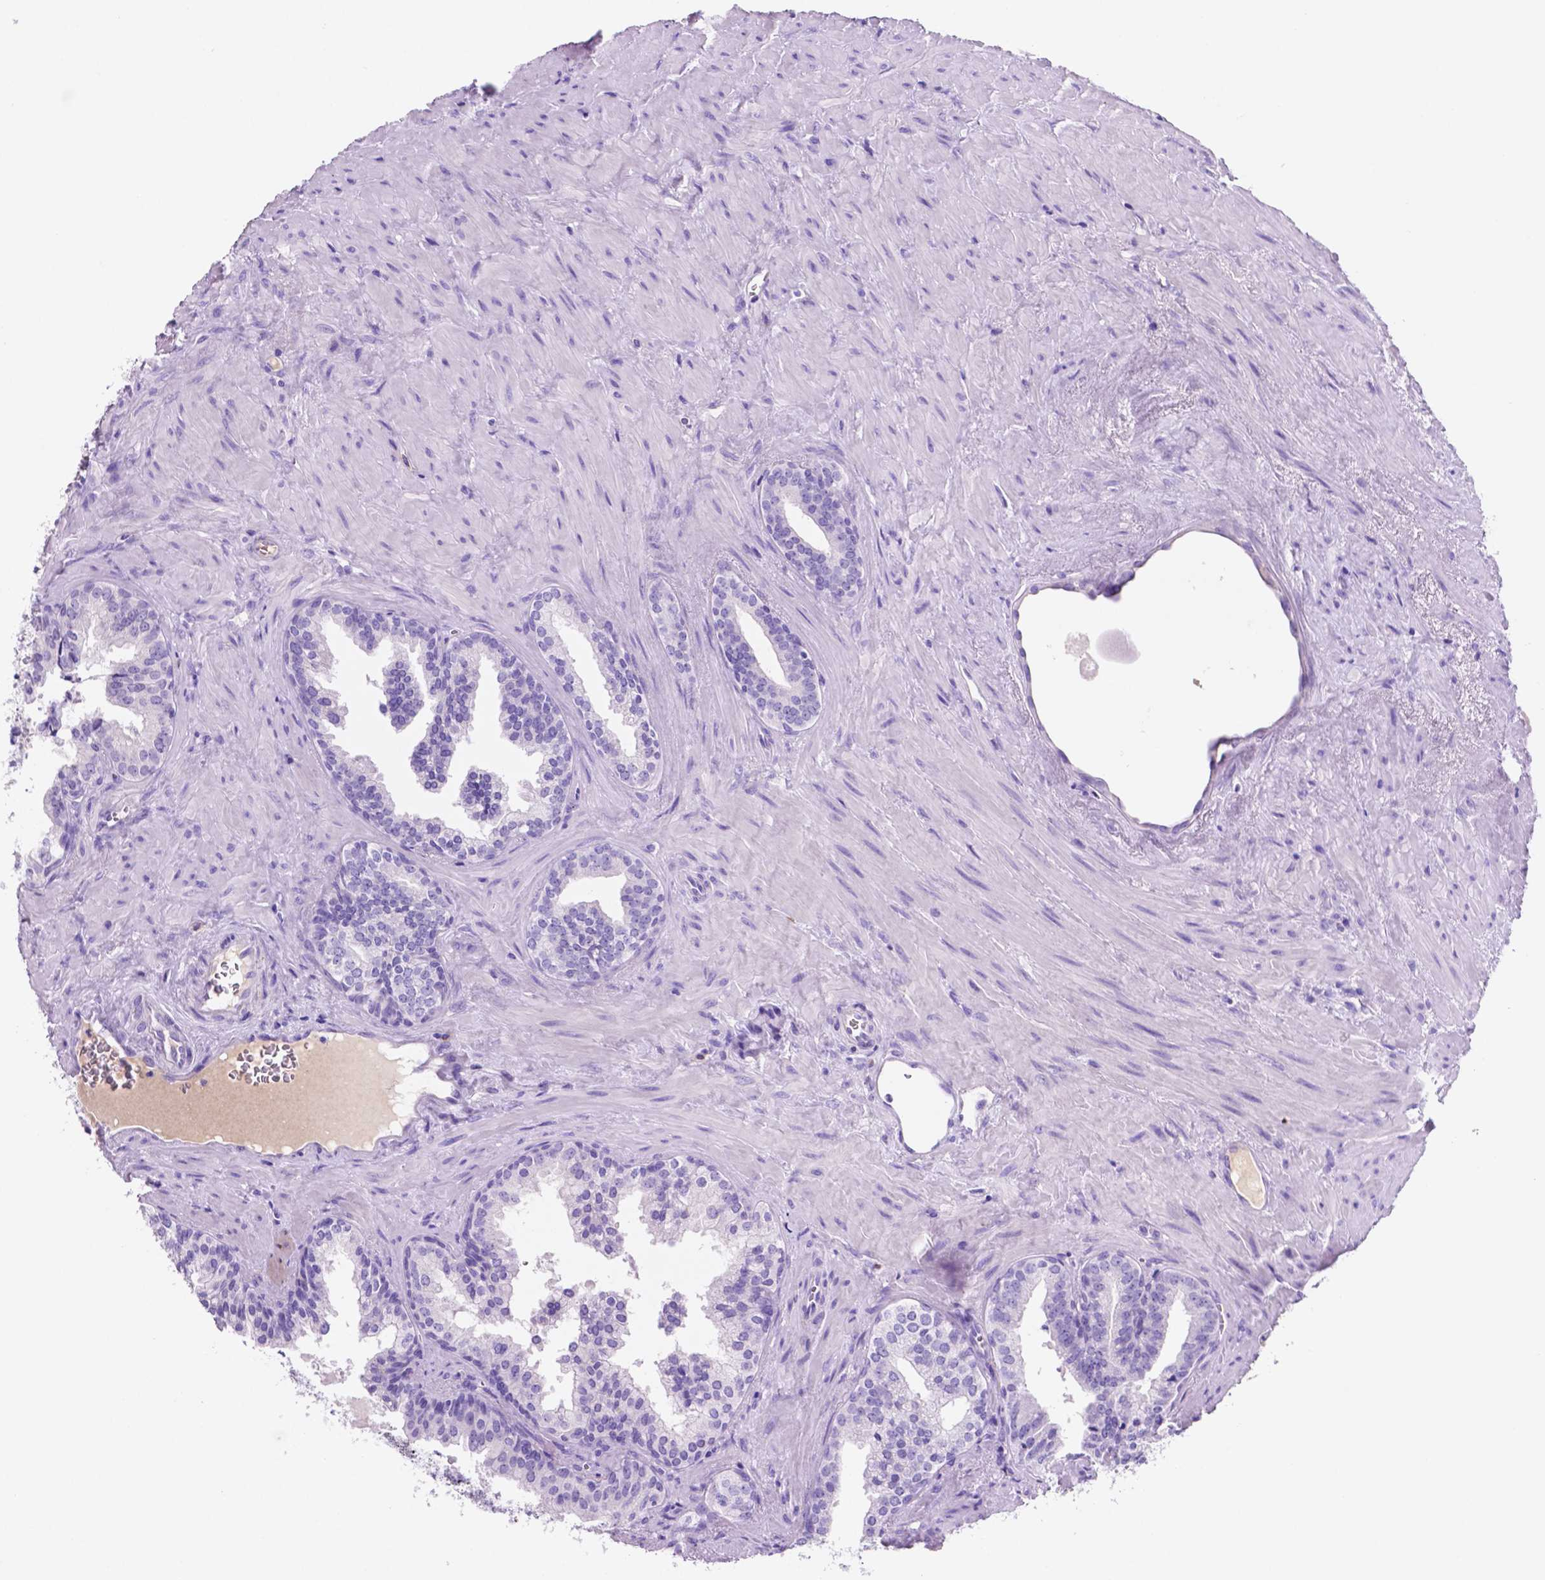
{"staining": {"intensity": "negative", "quantity": "none", "location": "none"}, "tissue": "prostate cancer", "cell_type": "Tumor cells", "image_type": "cancer", "snomed": [{"axis": "morphology", "description": "Adenocarcinoma, High grade"}, {"axis": "topography", "description": "Prostate"}], "caption": "DAB (3,3'-diaminobenzidine) immunohistochemical staining of prostate cancer (high-grade adenocarcinoma) exhibits no significant positivity in tumor cells.", "gene": "FOXB2", "patient": {"sex": "male", "age": 68}}